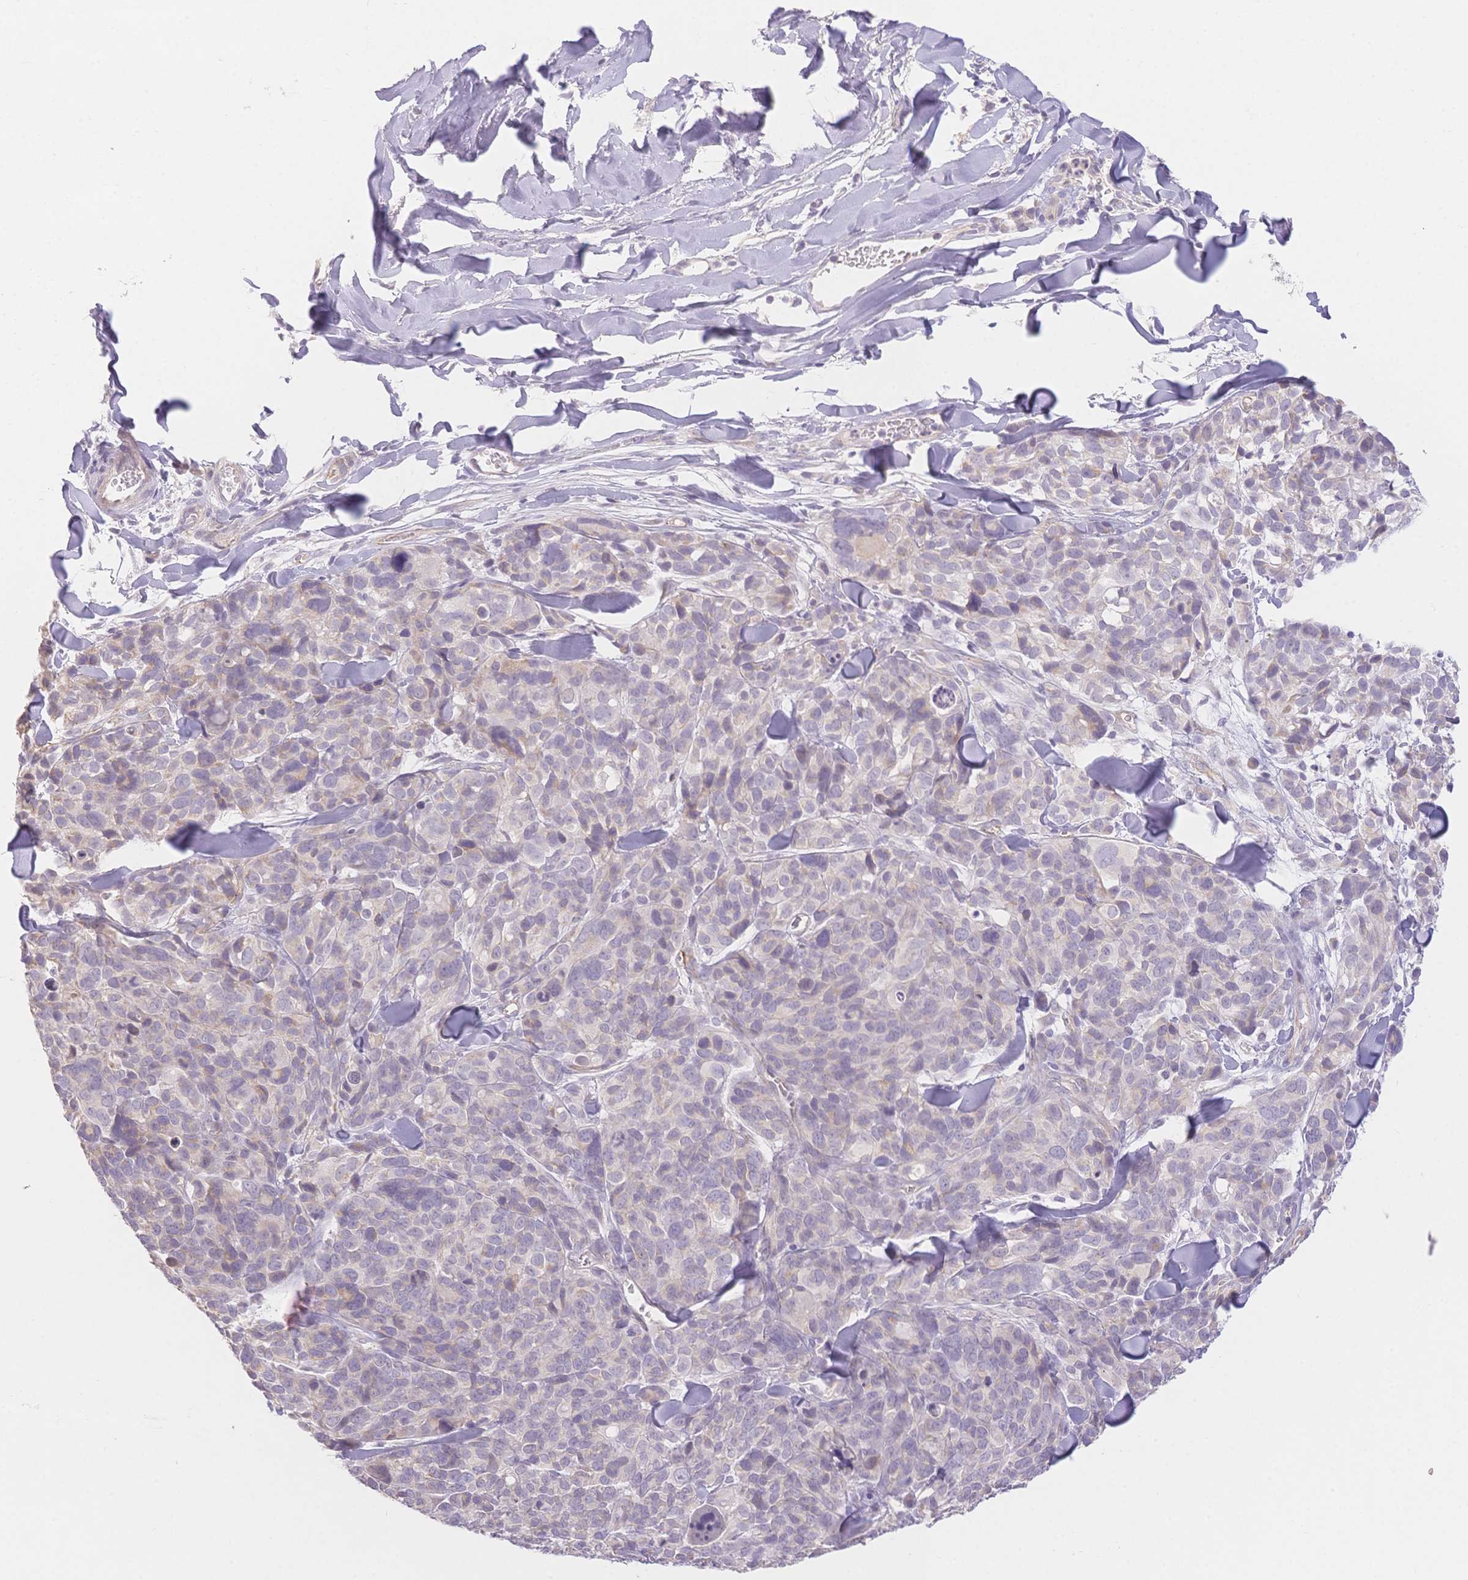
{"staining": {"intensity": "negative", "quantity": "none", "location": "none"}, "tissue": "melanoma", "cell_type": "Tumor cells", "image_type": "cancer", "snomed": [{"axis": "morphology", "description": "Malignant melanoma, NOS"}, {"axis": "topography", "description": "Skin"}], "caption": "A micrograph of malignant melanoma stained for a protein shows no brown staining in tumor cells.", "gene": "SUV39H2", "patient": {"sex": "male", "age": 51}}